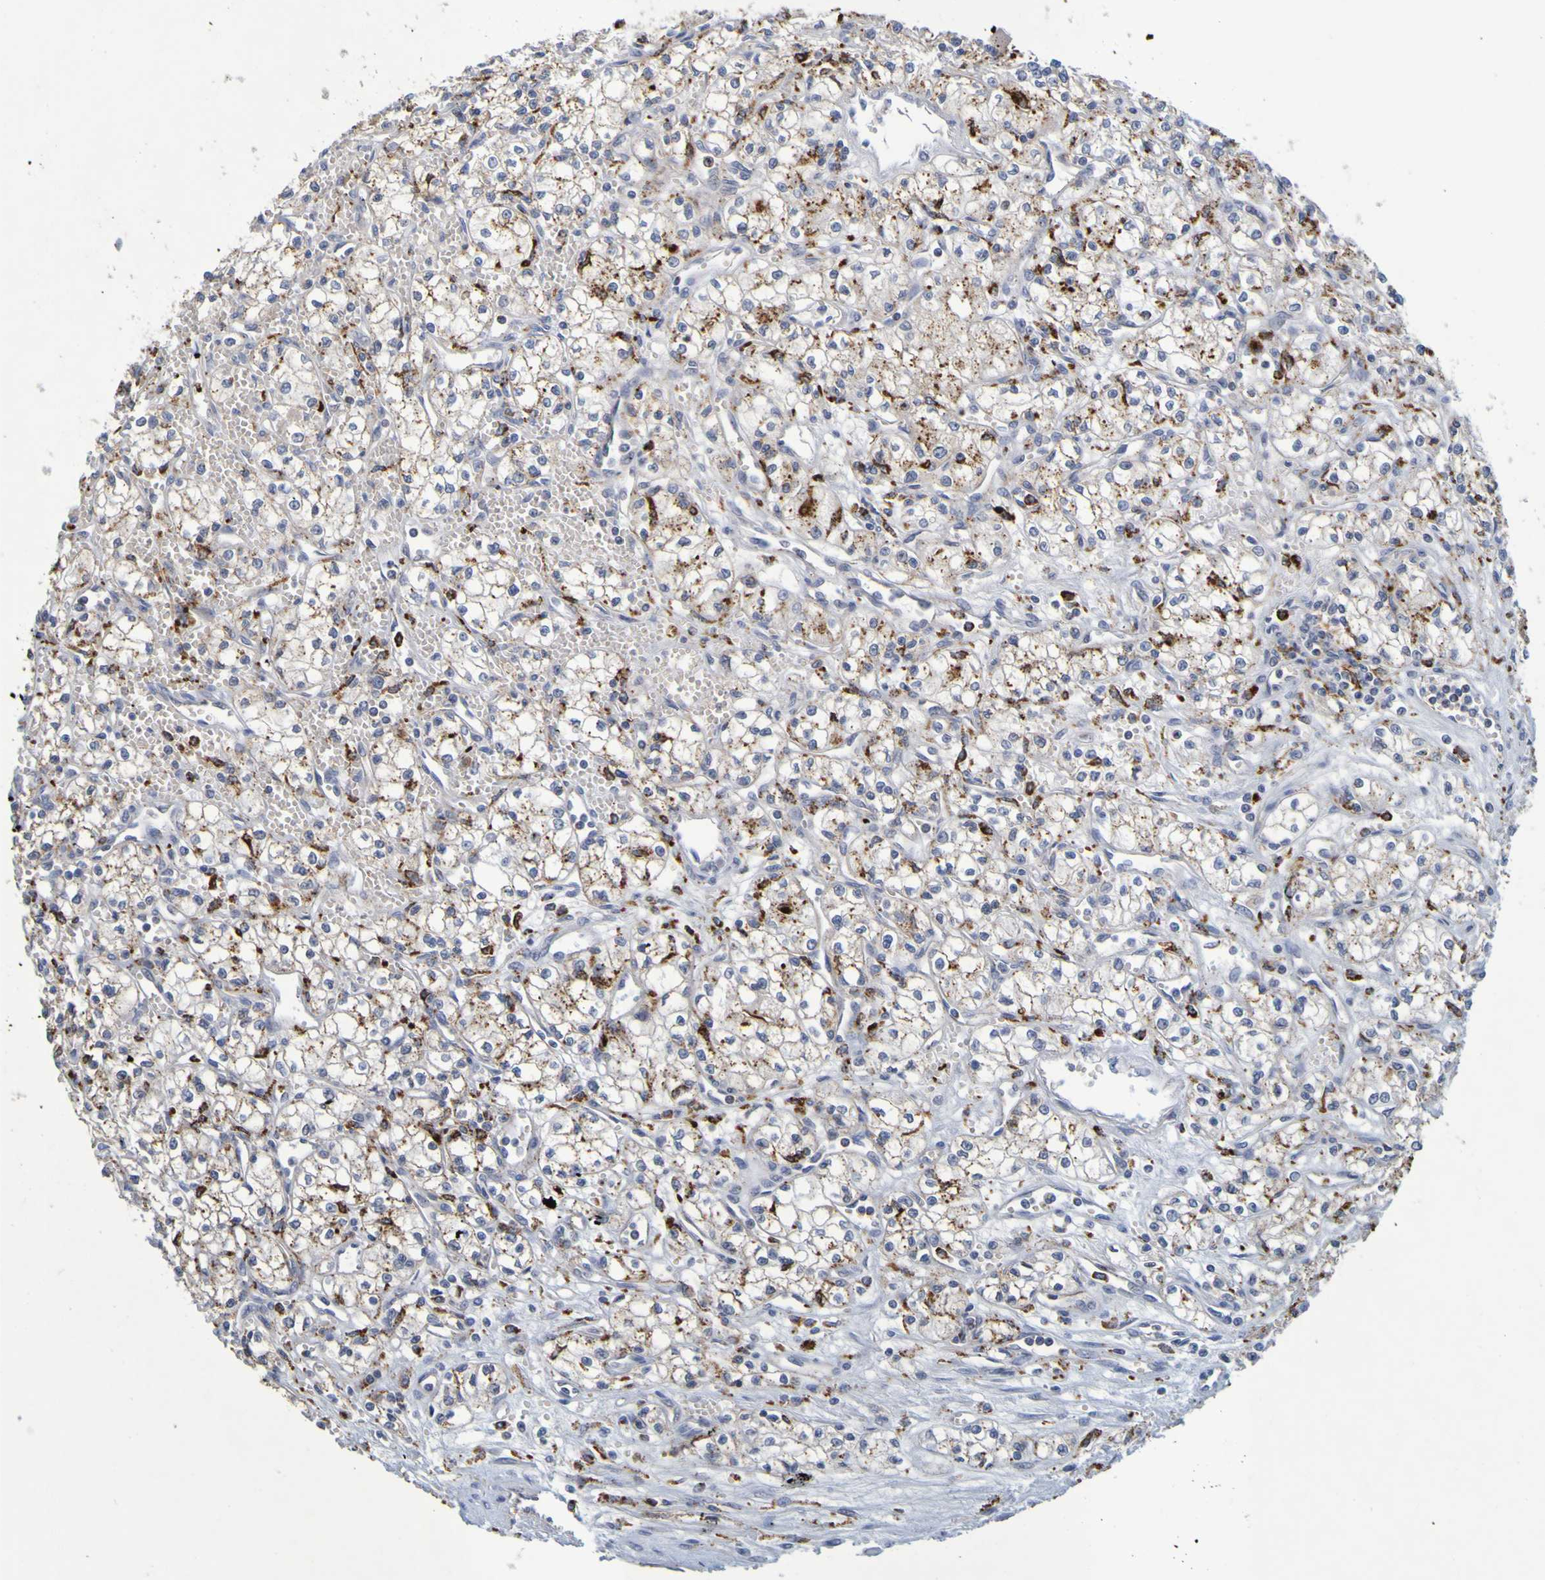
{"staining": {"intensity": "moderate", "quantity": "<25%", "location": "cytoplasmic/membranous"}, "tissue": "renal cancer", "cell_type": "Tumor cells", "image_type": "cancer", "snomed": [{"axis": "morphology", "description": "Normal tissue, NOS"}, {"axis": "morphology", "description": "Adenocarcinoma, NOS"}, {"axis": "topography", "description": "Kidney"}], "caption": "Tumor cells reveal moderate cytoplasmic/membranous positivity in about <25% of cells in renal cancer (adenocarcinoma).", "gene": "TPH1", "patient": {"sex": "male", "age": 59}}